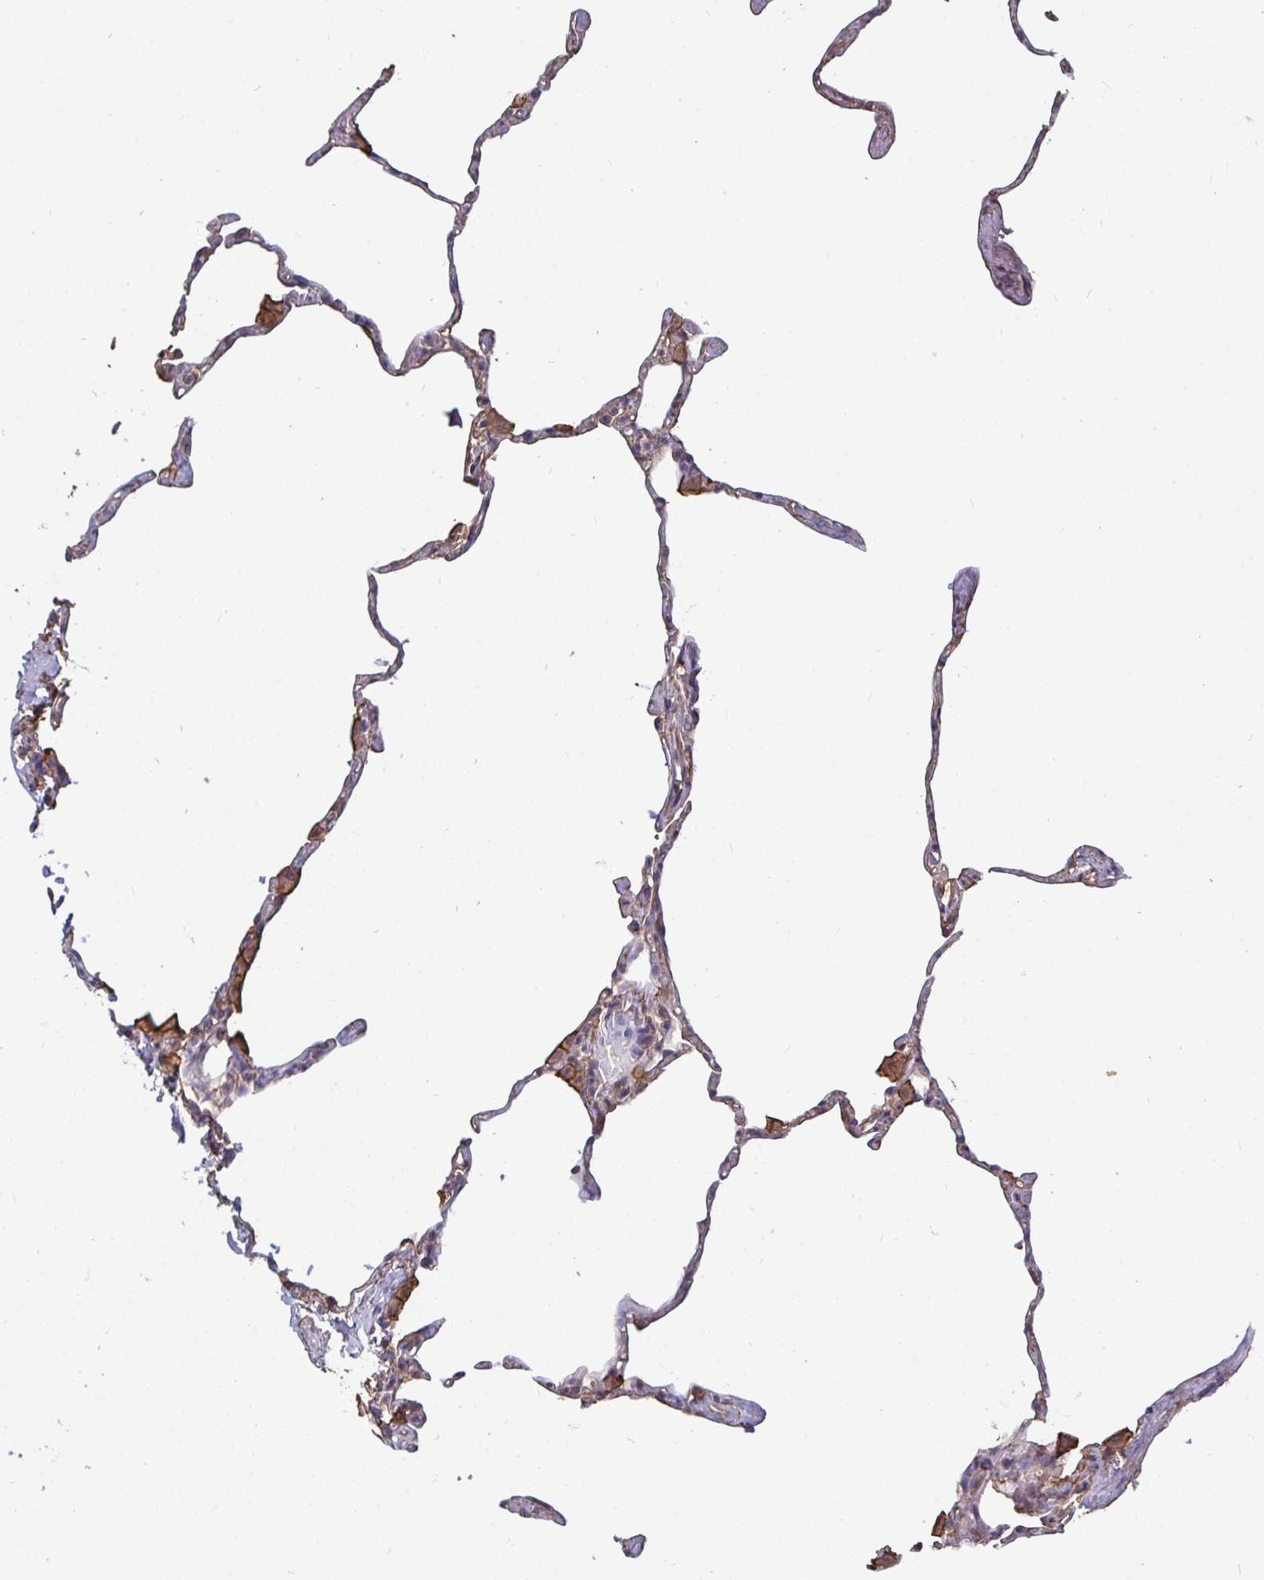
{"staining": {"intensity": "weak", "quantity": "25%-75%", "location": "cytoplasmic/membranous"}, "tissue": "lung", "cell_type": "Alveolar cells", "image_type": "normal", "snomed": [{"axis": "morphology", "description": "Normal tissue, NOS"}, {"axis": "topography", "description": "Lung"}], "caption": "Protein expression analysis of normal lung reveals weak cytoplasmic/membranous staining in about 25%-75% of alveolar cells. (DAB (3,3'-diaminobenzidine) = brown stain, brightfield microscopy at high magnification).", "gene": "ISCU", "patient": {"sex": "male", "age": 65}}